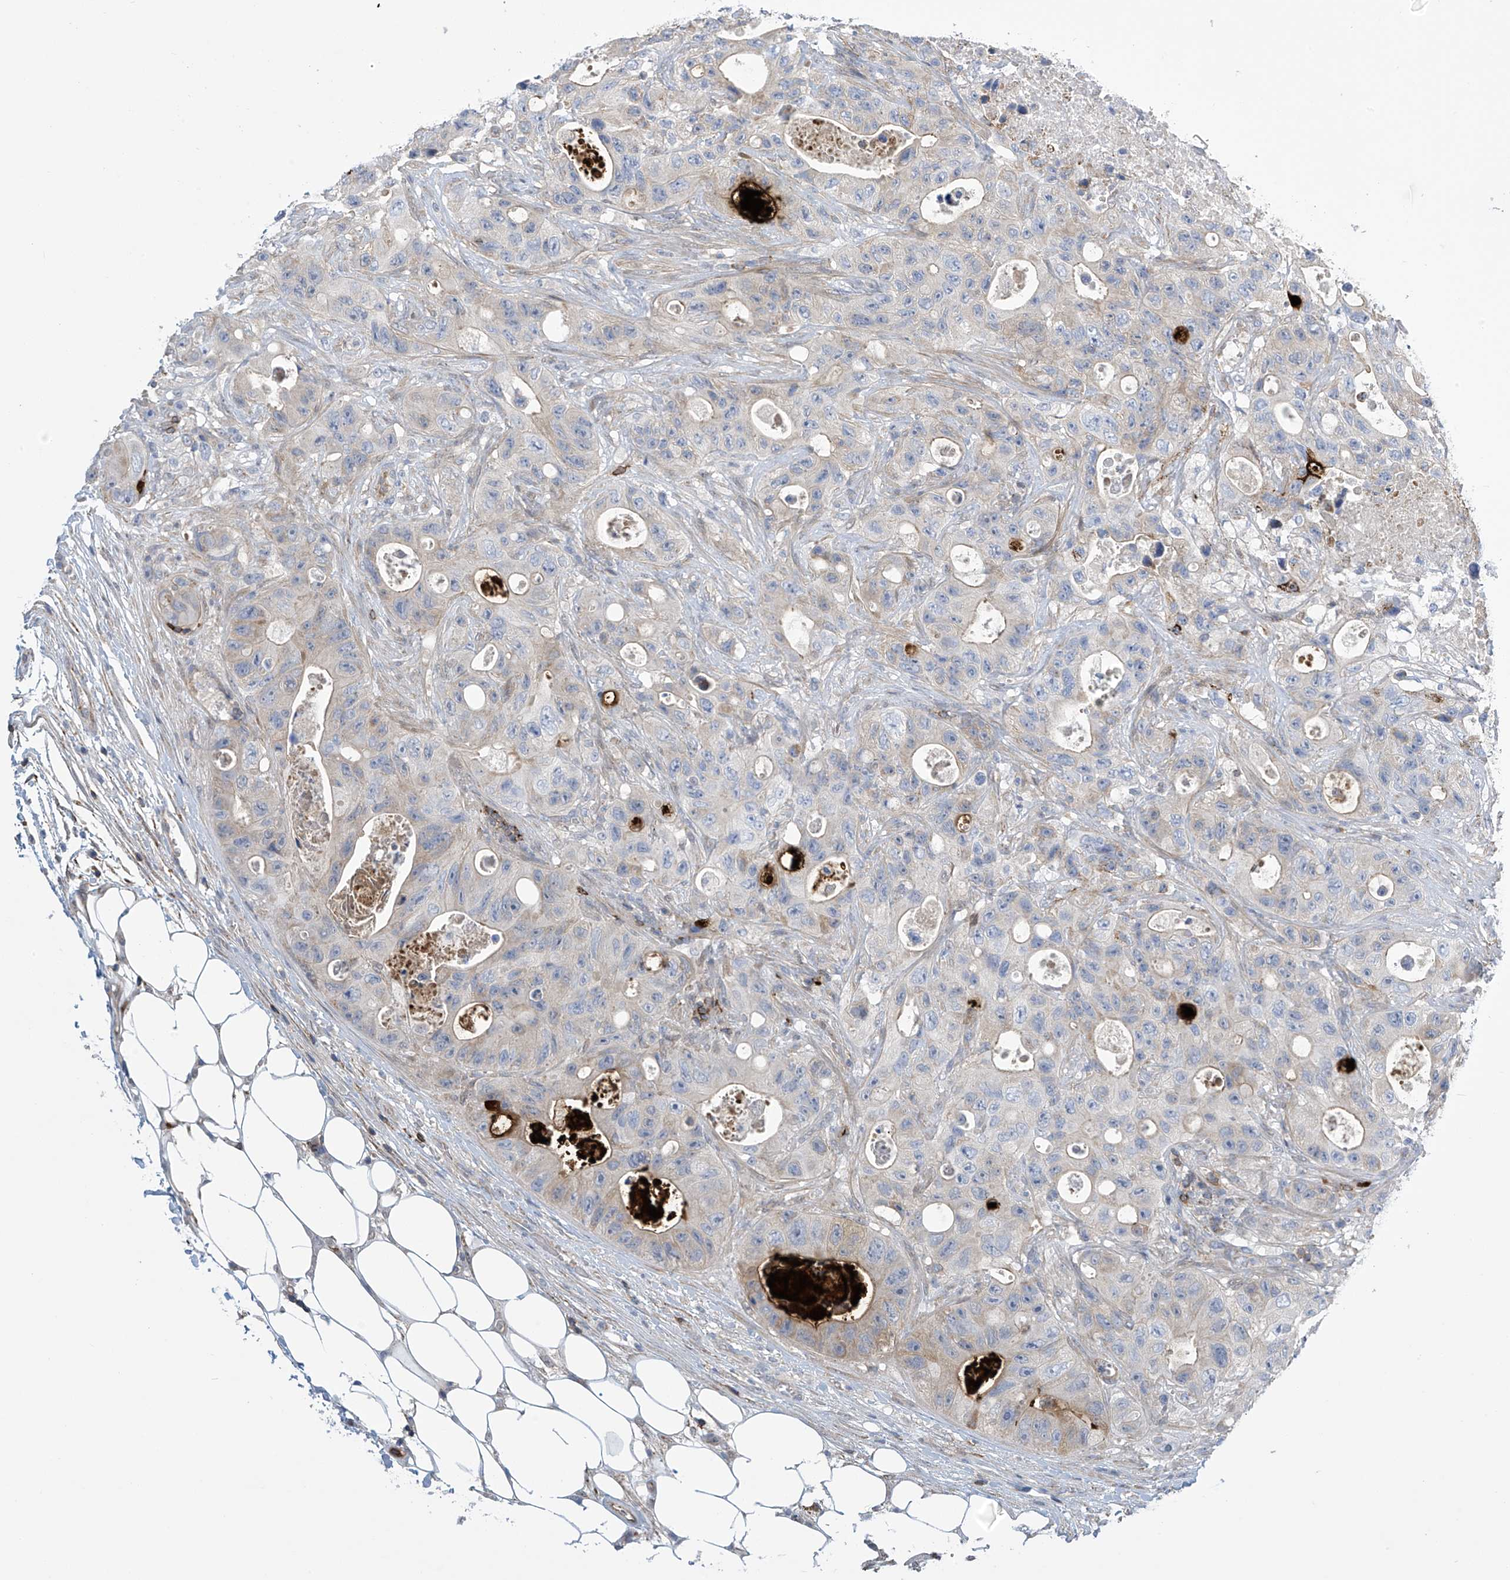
{"staining": {"intensity": "negative", "quantity": "none", "location": "none"}, "tissue": "colorectal cancer", "cell_type": "Tumor cells", "image_type": "cancer", "snomed": [{"axis": "morphology", "description": "Adenocarcinoma, NOS"}, {"axis": "topography", "description": "Colon"}], "caption": "There is no significant staining in tumor cells of colorectal adenocarcinoma. (DAB immunohistochemistry visualized using brightfield microscopy, high magnification).", "gene": "IBA57", "patient": {"sex": "female", "age": 46}}